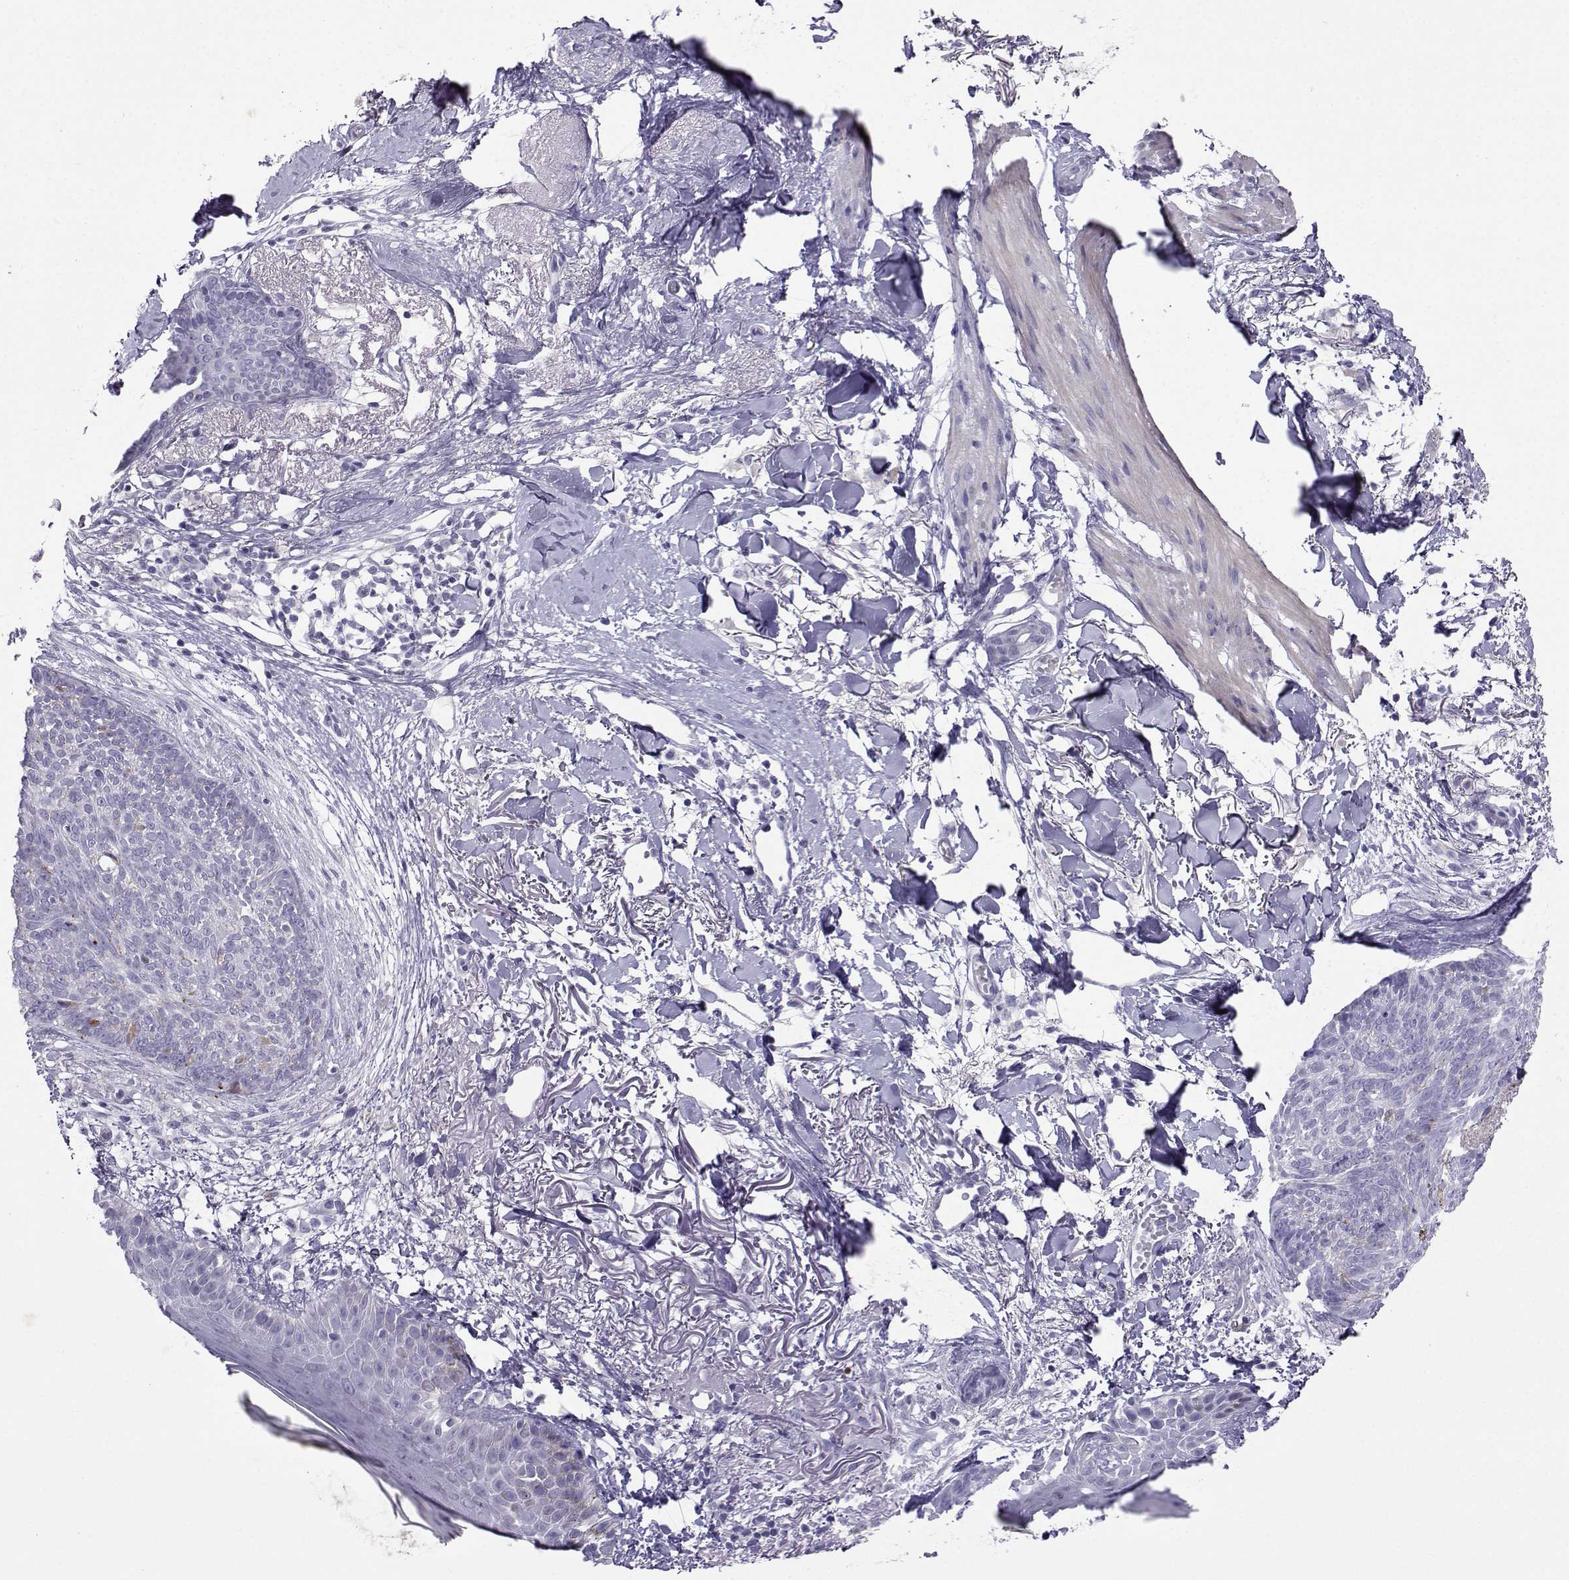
{"staining": {"intensity": "negative", "quantity": "none", "location": "none"}, "tissue": "skin cancer", "cell_type": "Tumor cells", "image_type": "cancer", "snomed": [{"axis": "morphology", "description": "Normal tissue, NOS"}, {"axis": "morphology", "description": "Basal cell carcinoma"}, {"axis": "topography", "description": "Skin"}], "caption": "Image shows no significant protein expression in tumor cells of skin cancer.", "gene": "FBXO24", "patient": {"sex": "male", "age": 84}}